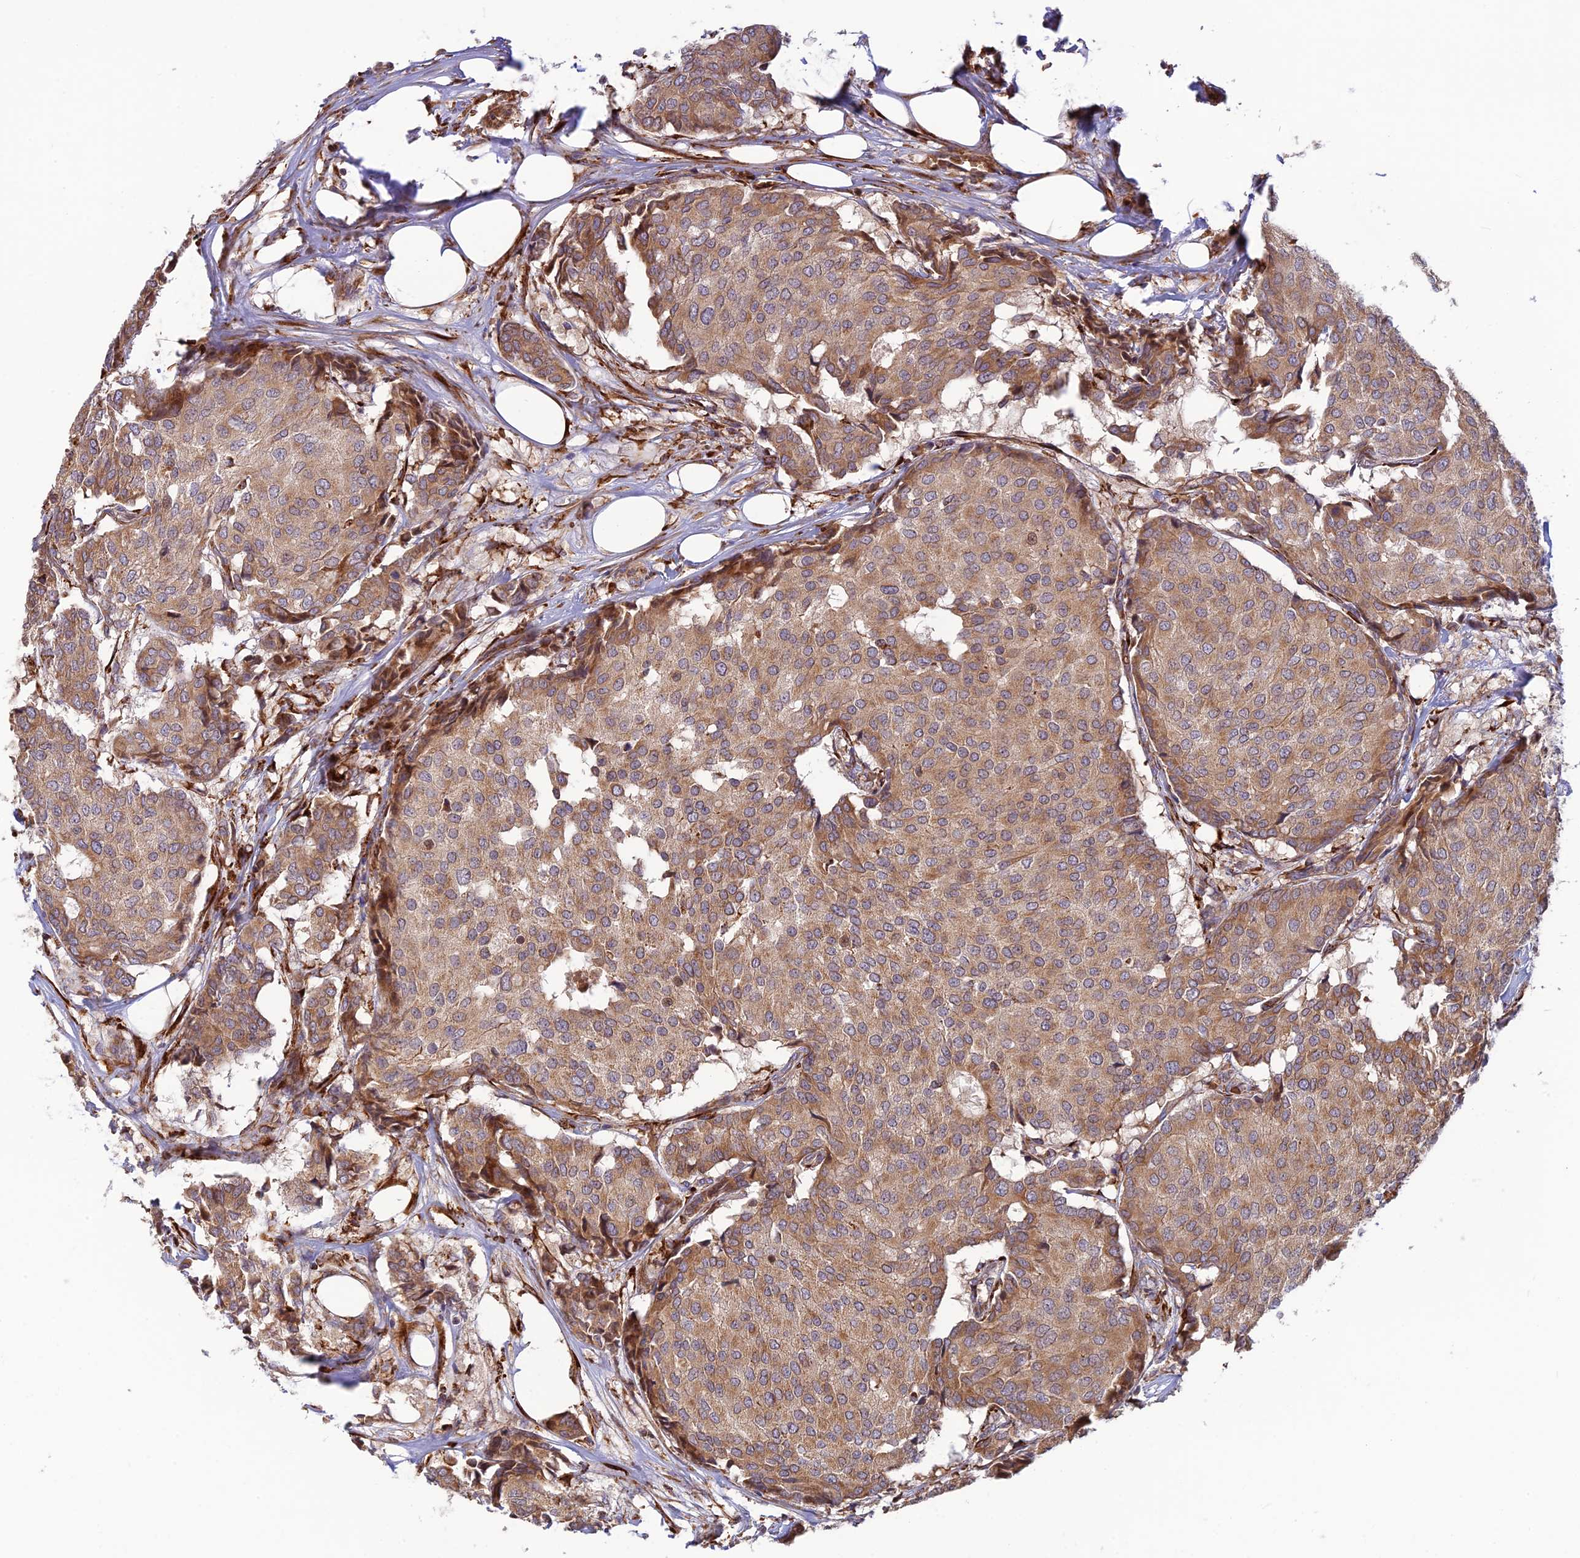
{"staining": {"intensity": "moderate", "quantity": ">75%", "location": "cytoplasmic/membranous"}, "tissue": "breast cancer", "cell_type": "Tumor cells", "image_type": "cancer", "snomed": [{"axis": "morphology", "description": "Duct carcinoma"}, {"axis": "topography", "description": "Breast"}], "caption": "Breast cancer (intraductal carcinoma) tissue demonstrates moderate cytoplasmic/membranous positivity in approximately >75% of tumor cells, visualized by immunohistochemistry.", "gene": "UFSP2", "patient": {"sex": "female", "age": 75}}